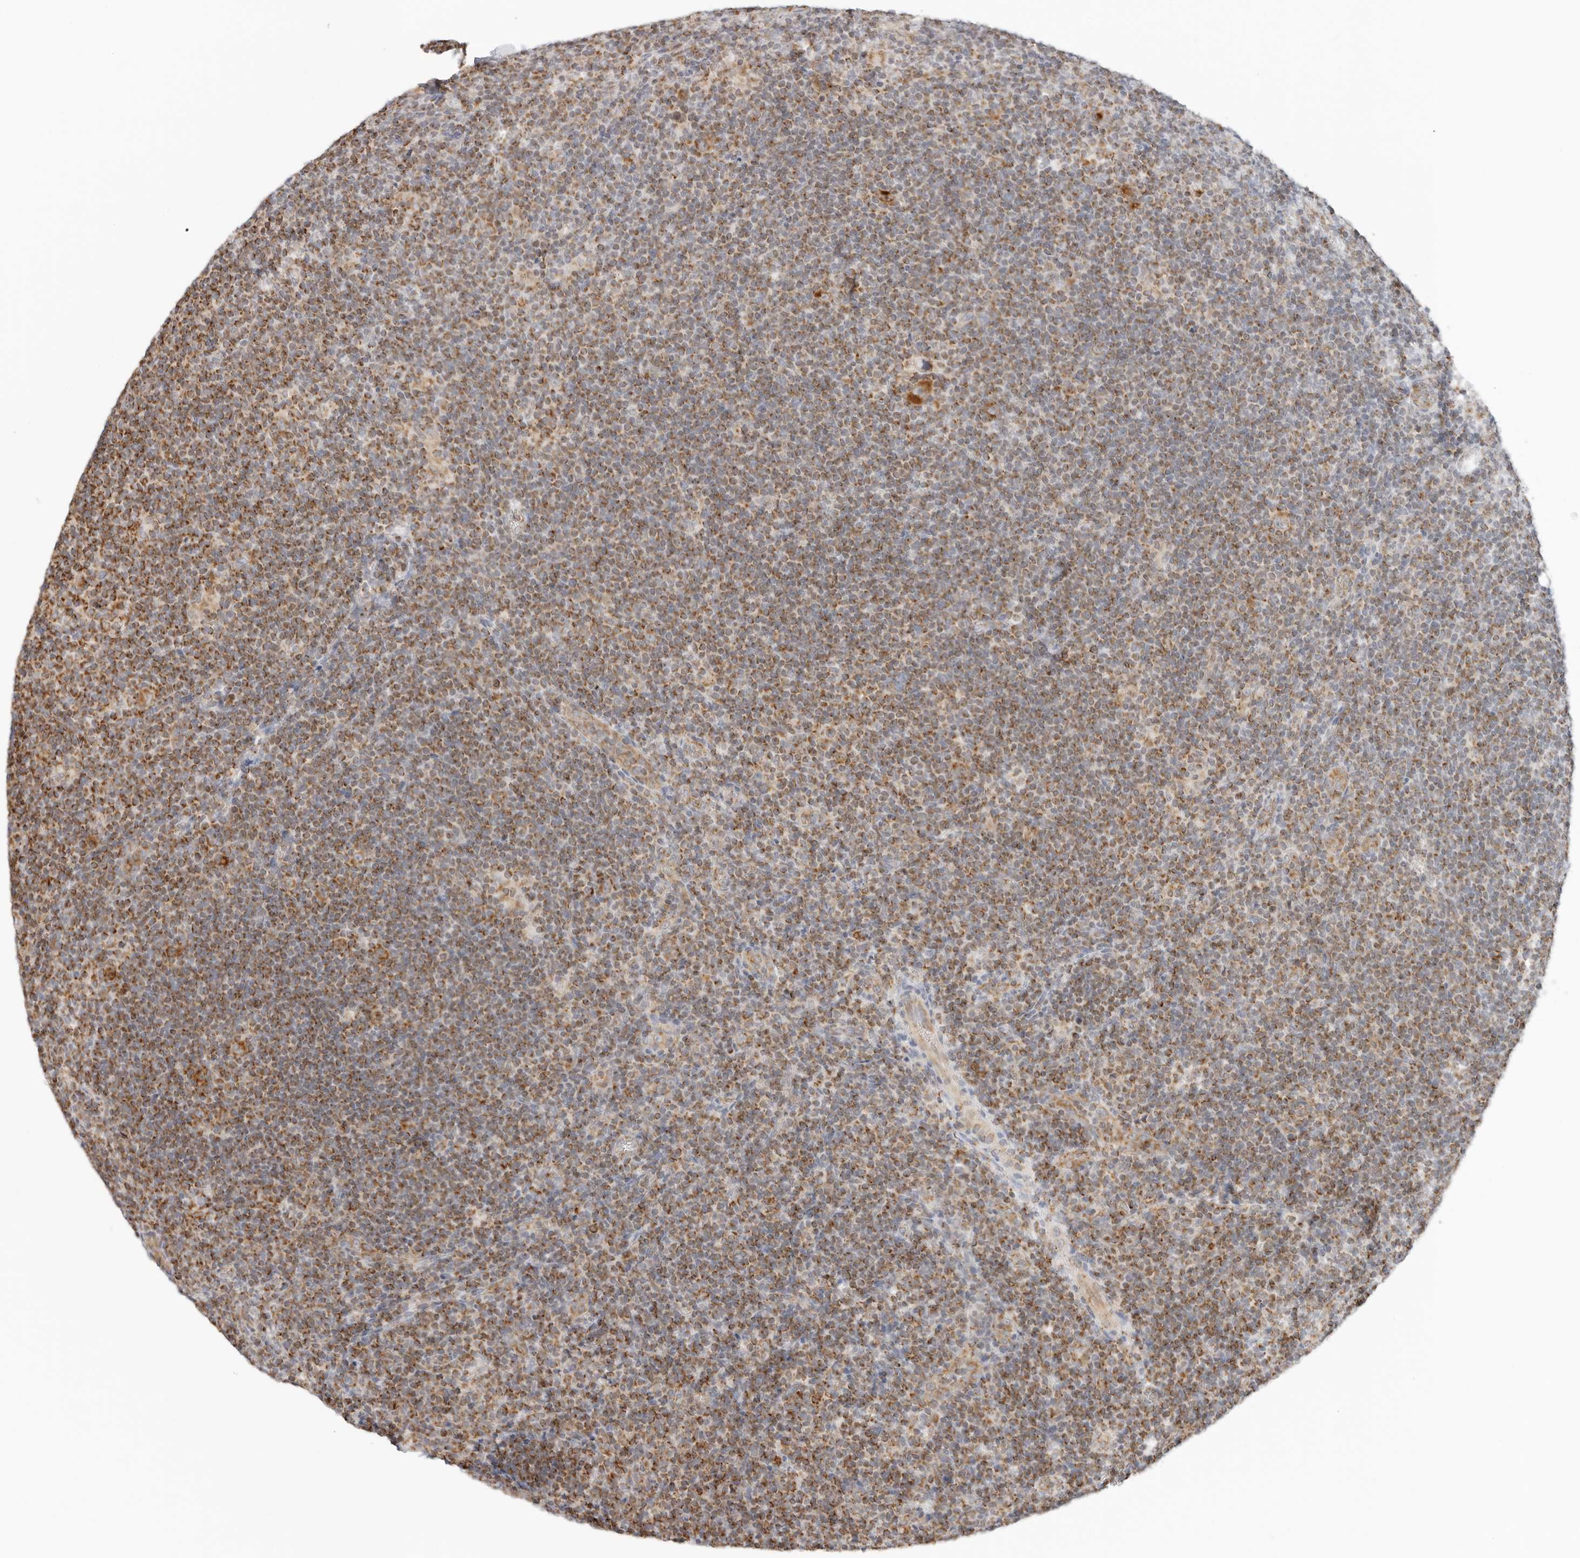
{"staining": {"intensity": "moderate", "quantity": ">75%", "location": "cytoplasmic/membranous"}, "tissue": "lymphoma", "cell_type": "Tumor cells", "image_type": "cancer", "snomed": [{"axis": "morphology", "description": "Hodgkin's disease, NOS"}, {"axis": "topography", "description": "Lymph node"}], "caption": "High-power microscopy captured an immunohistochemistry micrograph of Hodgkin's disease, revealing moderate cytoplasmic/membranous expression in about >75% of tumor cells.", "gene": "RC3H1", "patient": {"sex": "female", "age": 57}}